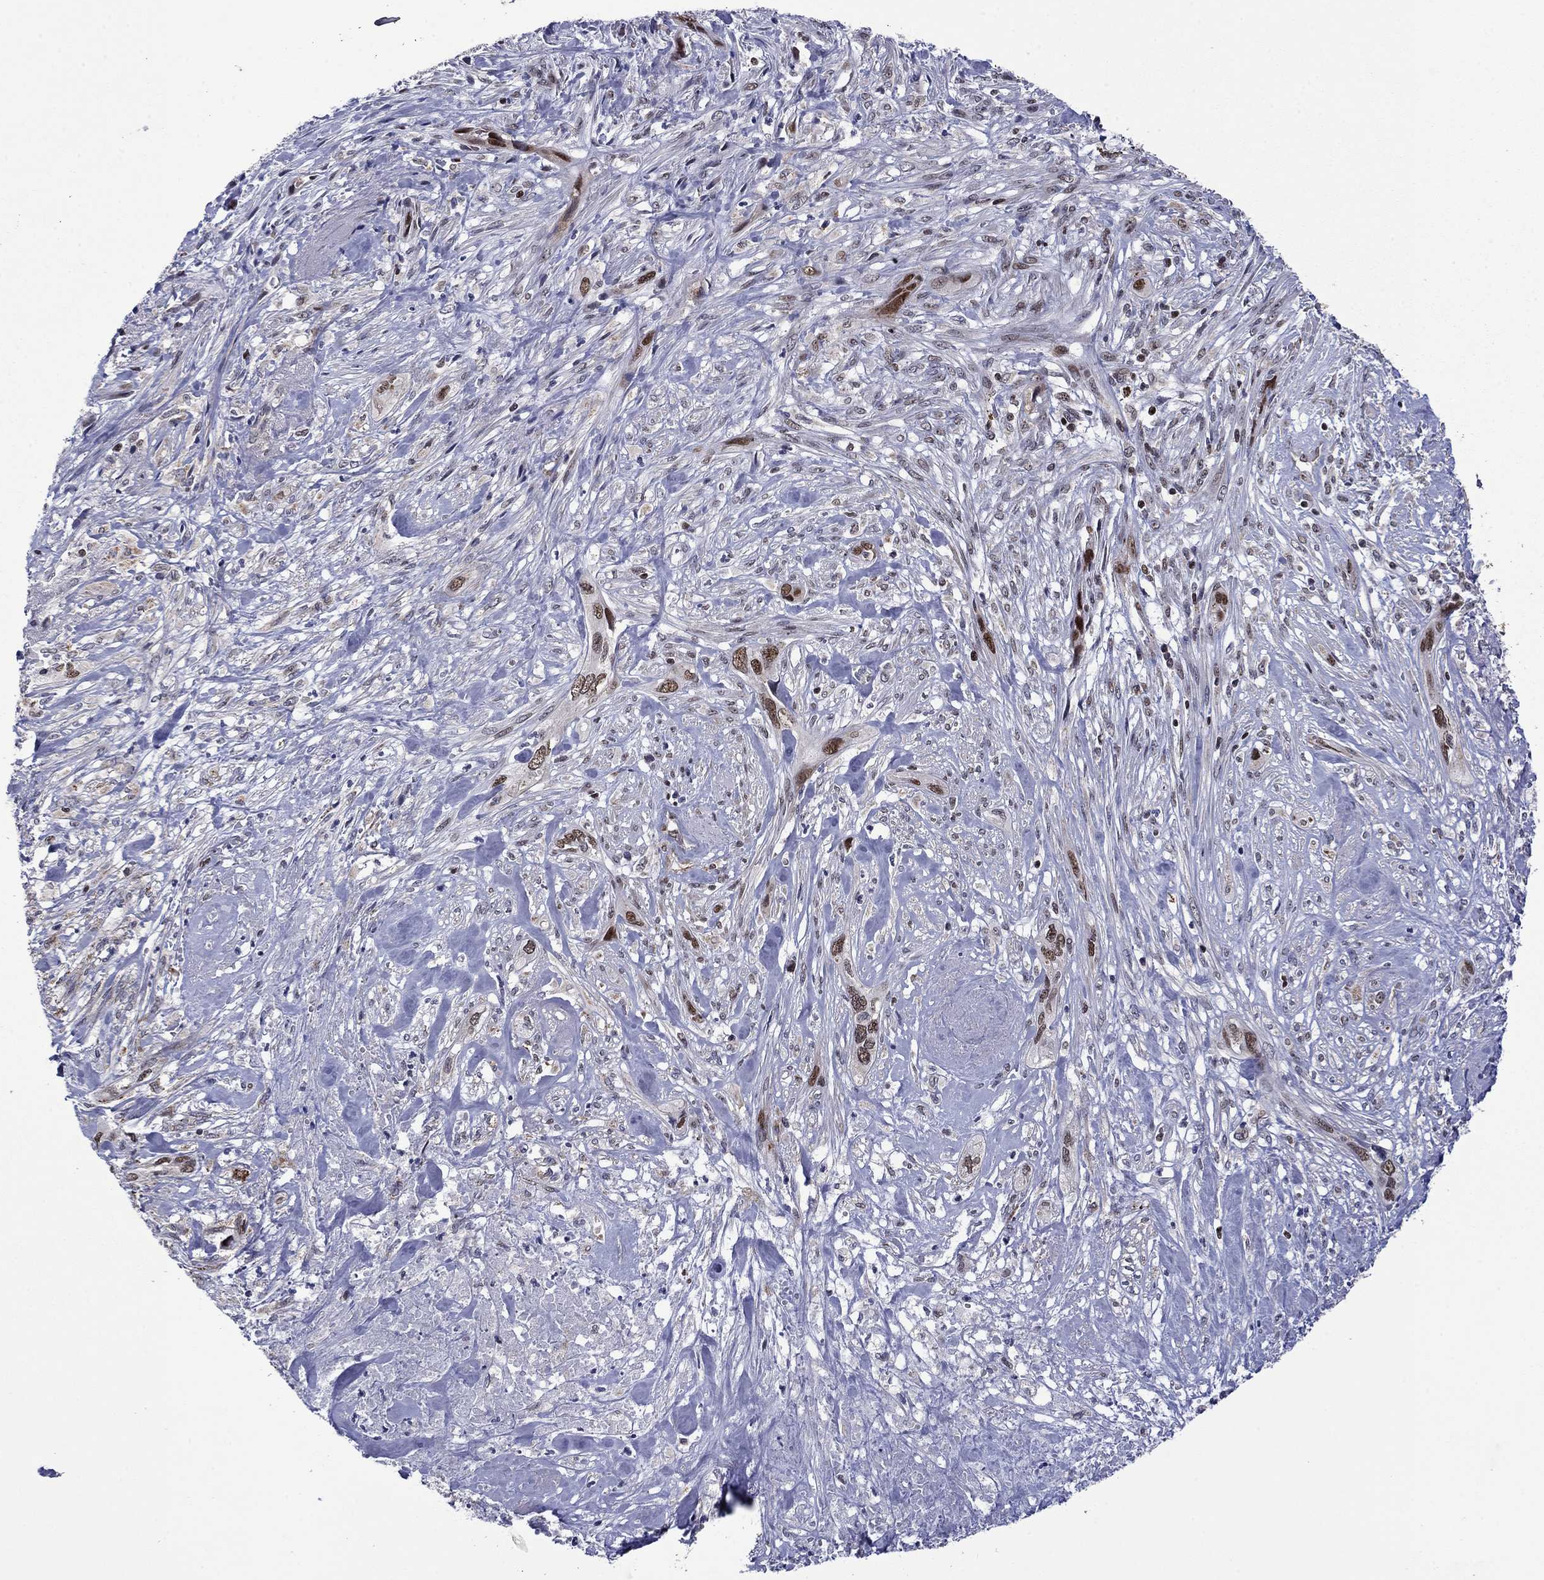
{"staining": {"intensity": "moderate", "quantity": "25%-75%", "location": "nuclear"}, "tissue": "cervical cancer", "cell_type": "Tumor cells", "image_type": "cancer", "snomed": [{"axis": "morphology", "description": "Squamous cell carcinoma, NOS"}, {"axis": "topography", "description": "Cervix"}], "caption": "Brown immunohistochemical staining in human squamous cell carcinoma (cervical) displays moderate nuclear staining in about 25%-75% of tumor cells.", "gene": "SURF2", "patient": {"sex": "female", "age": 57}}